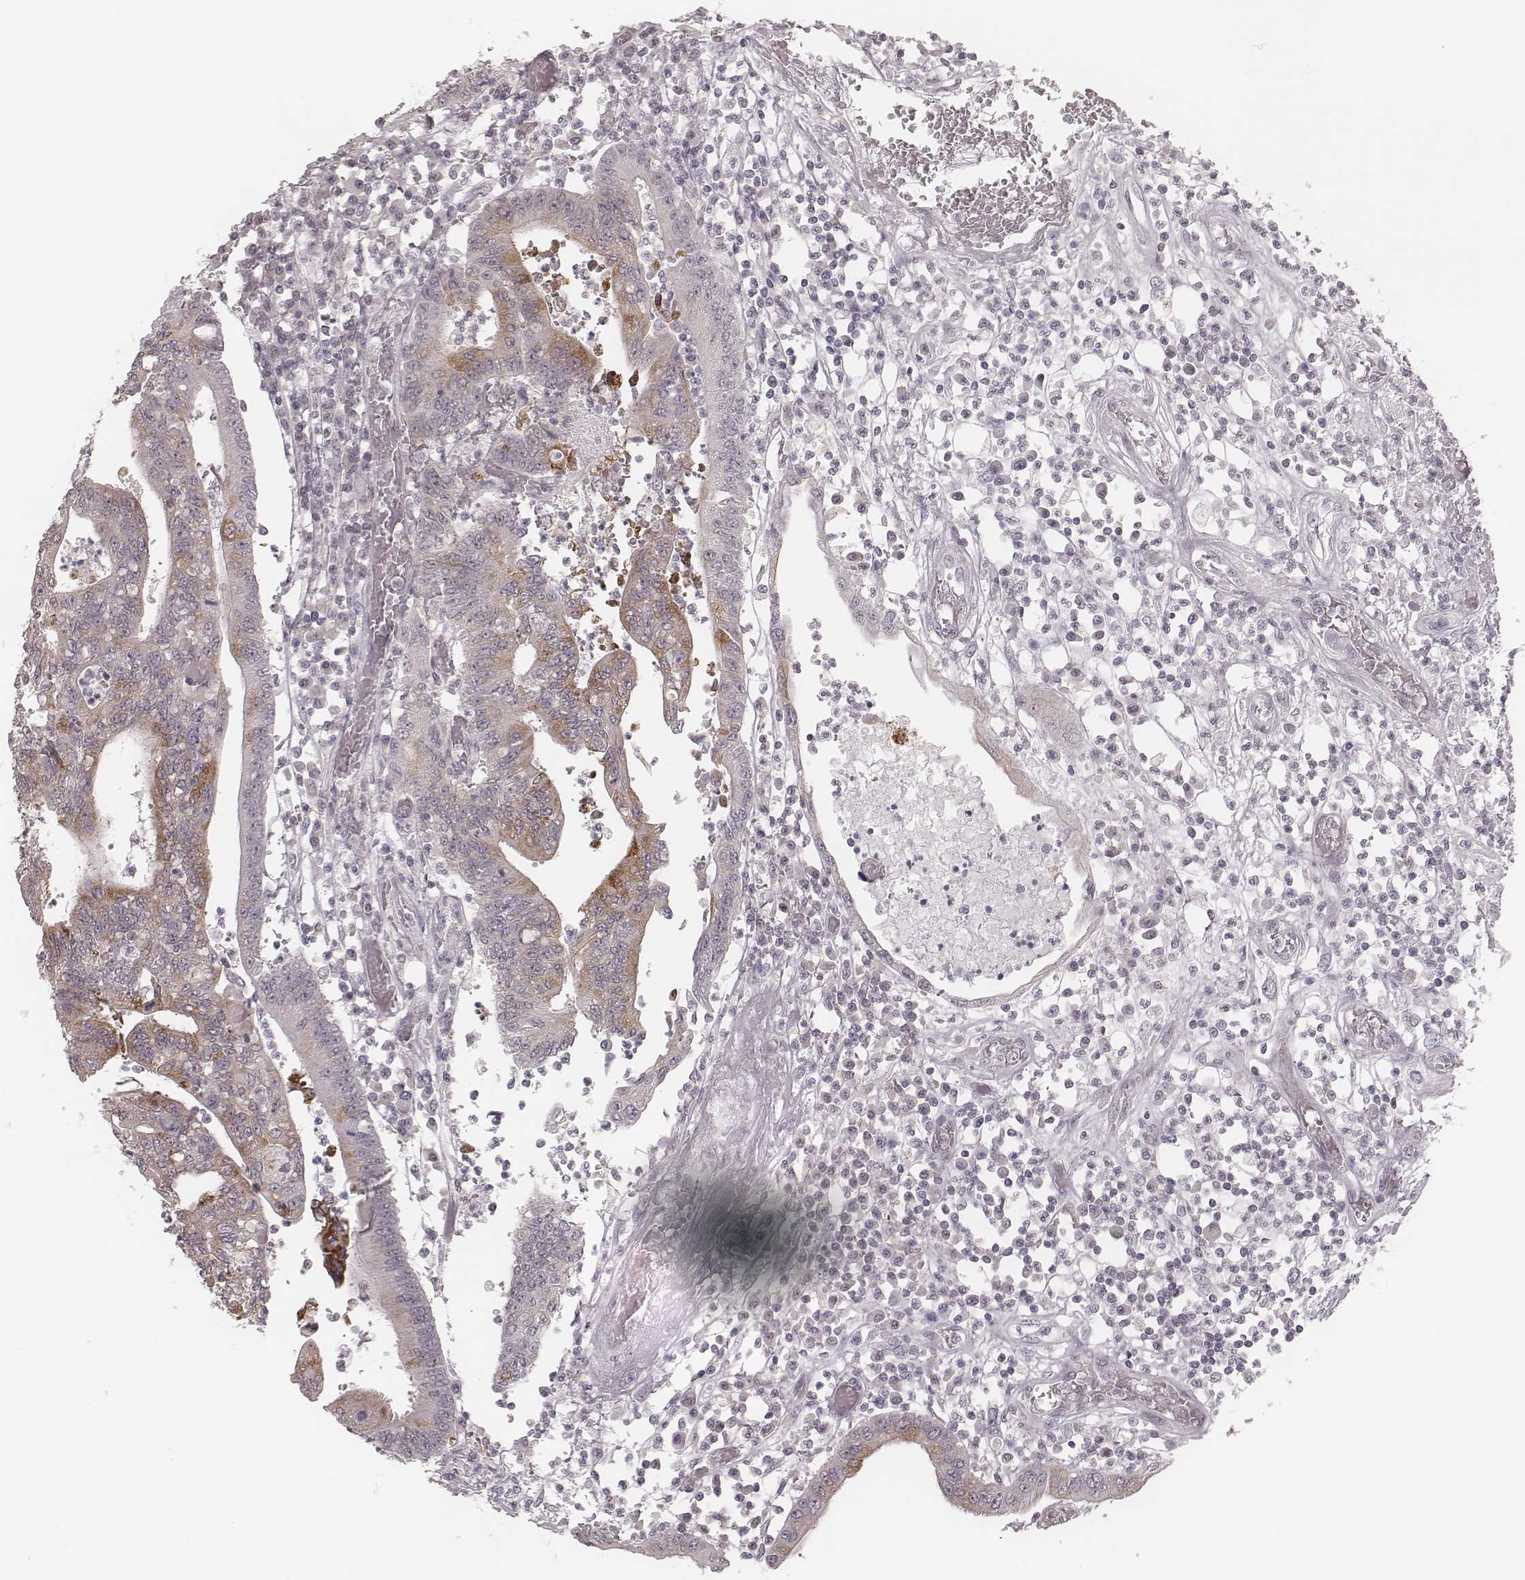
{"staining": {"intensity": "weak", "quantity": "<25%", "location": "cytoplasmic/membranous"}, "tissue": "colorectal cancer", "cell_type": "Tumor cells", "image_type": "cancer", "snomed": [{"axis": "morphology", "description": "Adenocarcinoma, NOS"}, {"axis": "topography", "description": "Rectum"}], "caption": "A high-resolution image shows immunohistochemistry staining of adenocarcinoma (colorectal), which shows no significant staining in tumor cells.", "gene": "ACACB", "patient": {"sex": "male", "age": 54}}